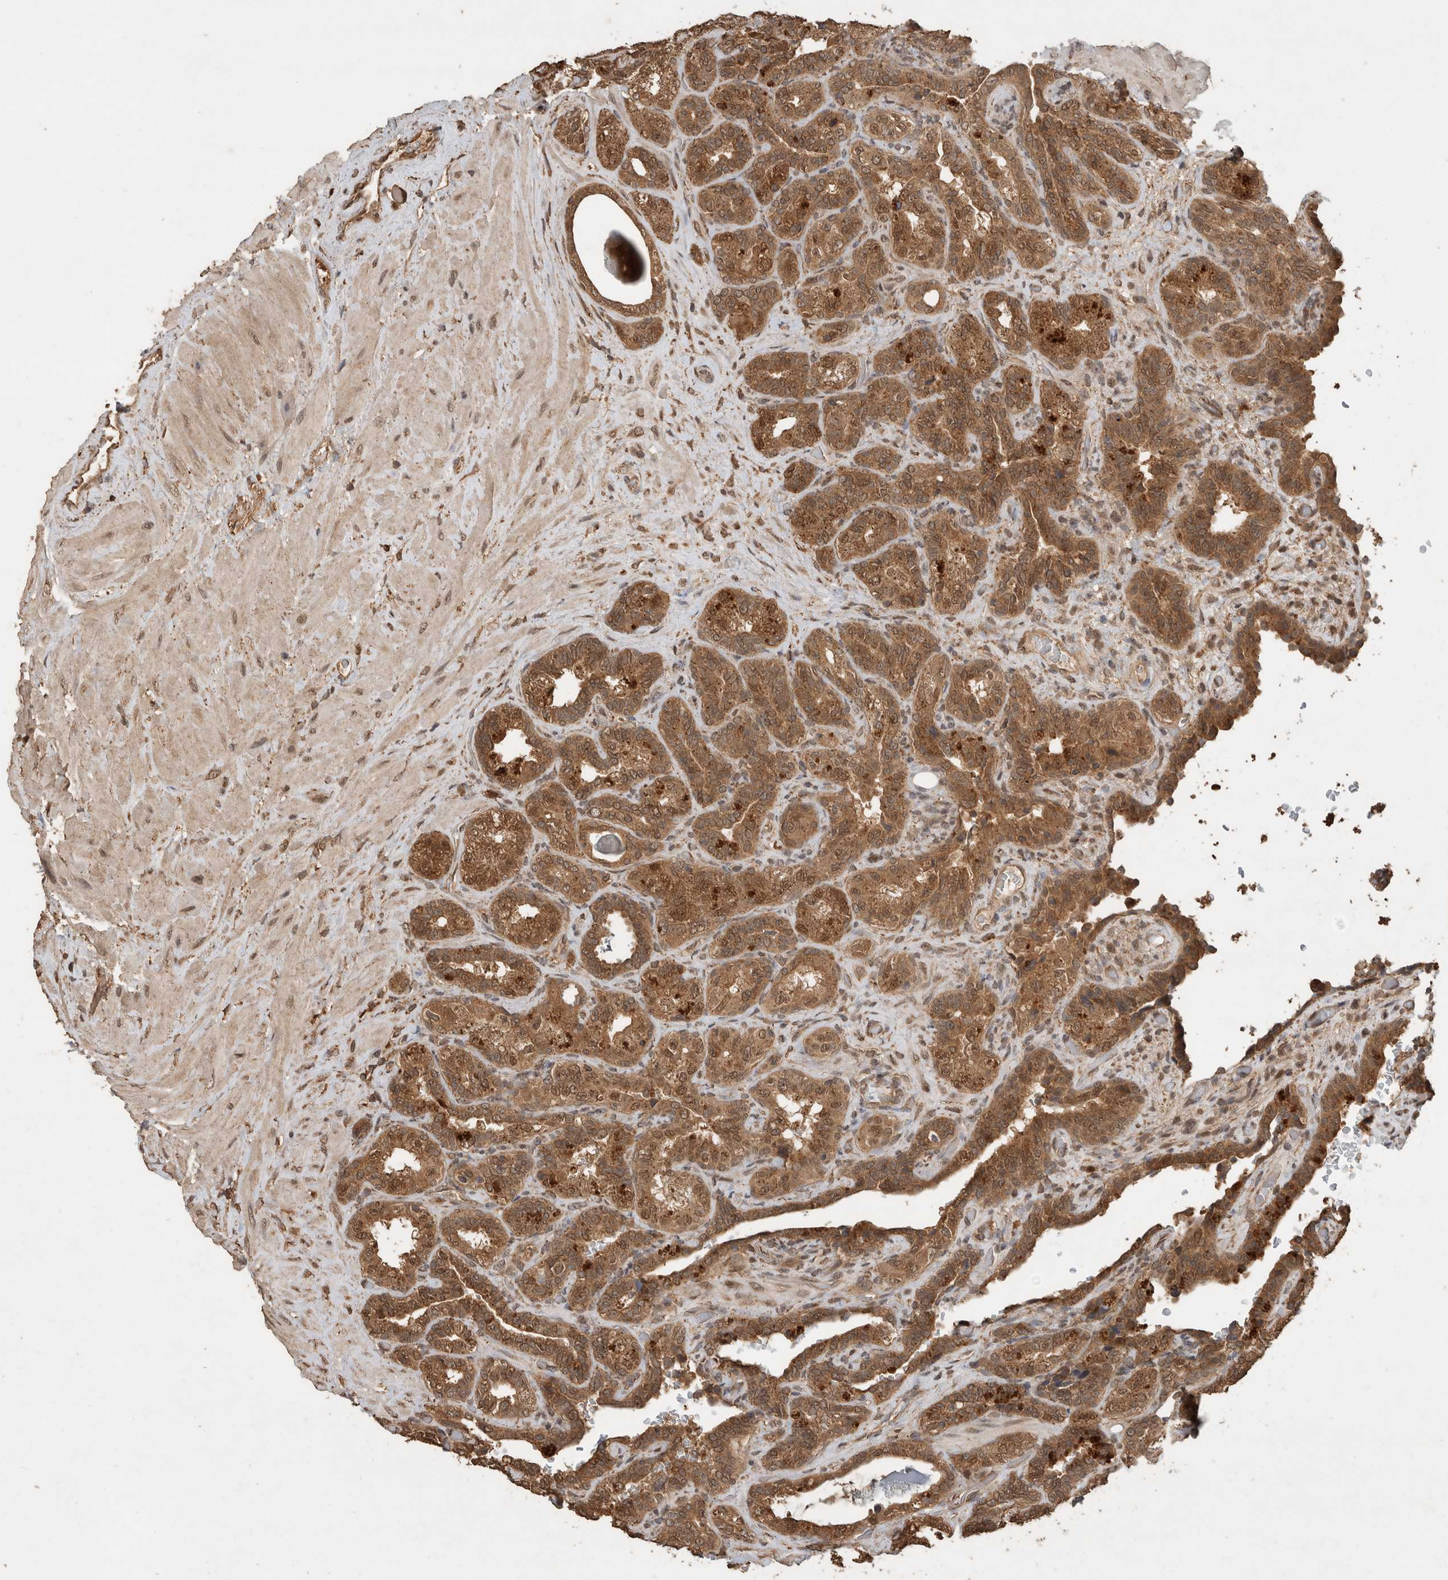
{"staining": {"intensity": "moderate", "quantity": ">75%", "location": "cytoplasmic/membranous"}, "tissue": "seminal vesicle", "cell_type": "Glandular cells", "image_type": "normal", "snomed": [{"axis": "morphology", "description": "Normal tissue, NOS"}, {"axis": "topography", "description": "Prostate"}, {"axis": "topography", "description": "Seminal veicle"}], "caption": "An image showing moderate cytoplasmic/membranous staining in approximately >75% of glandular cells in benign seminal vesicle, as visualized by brown immunohistochemical staining.", "gene": "OTUD7B", "patient": {"sex": "male", "age": 67}}